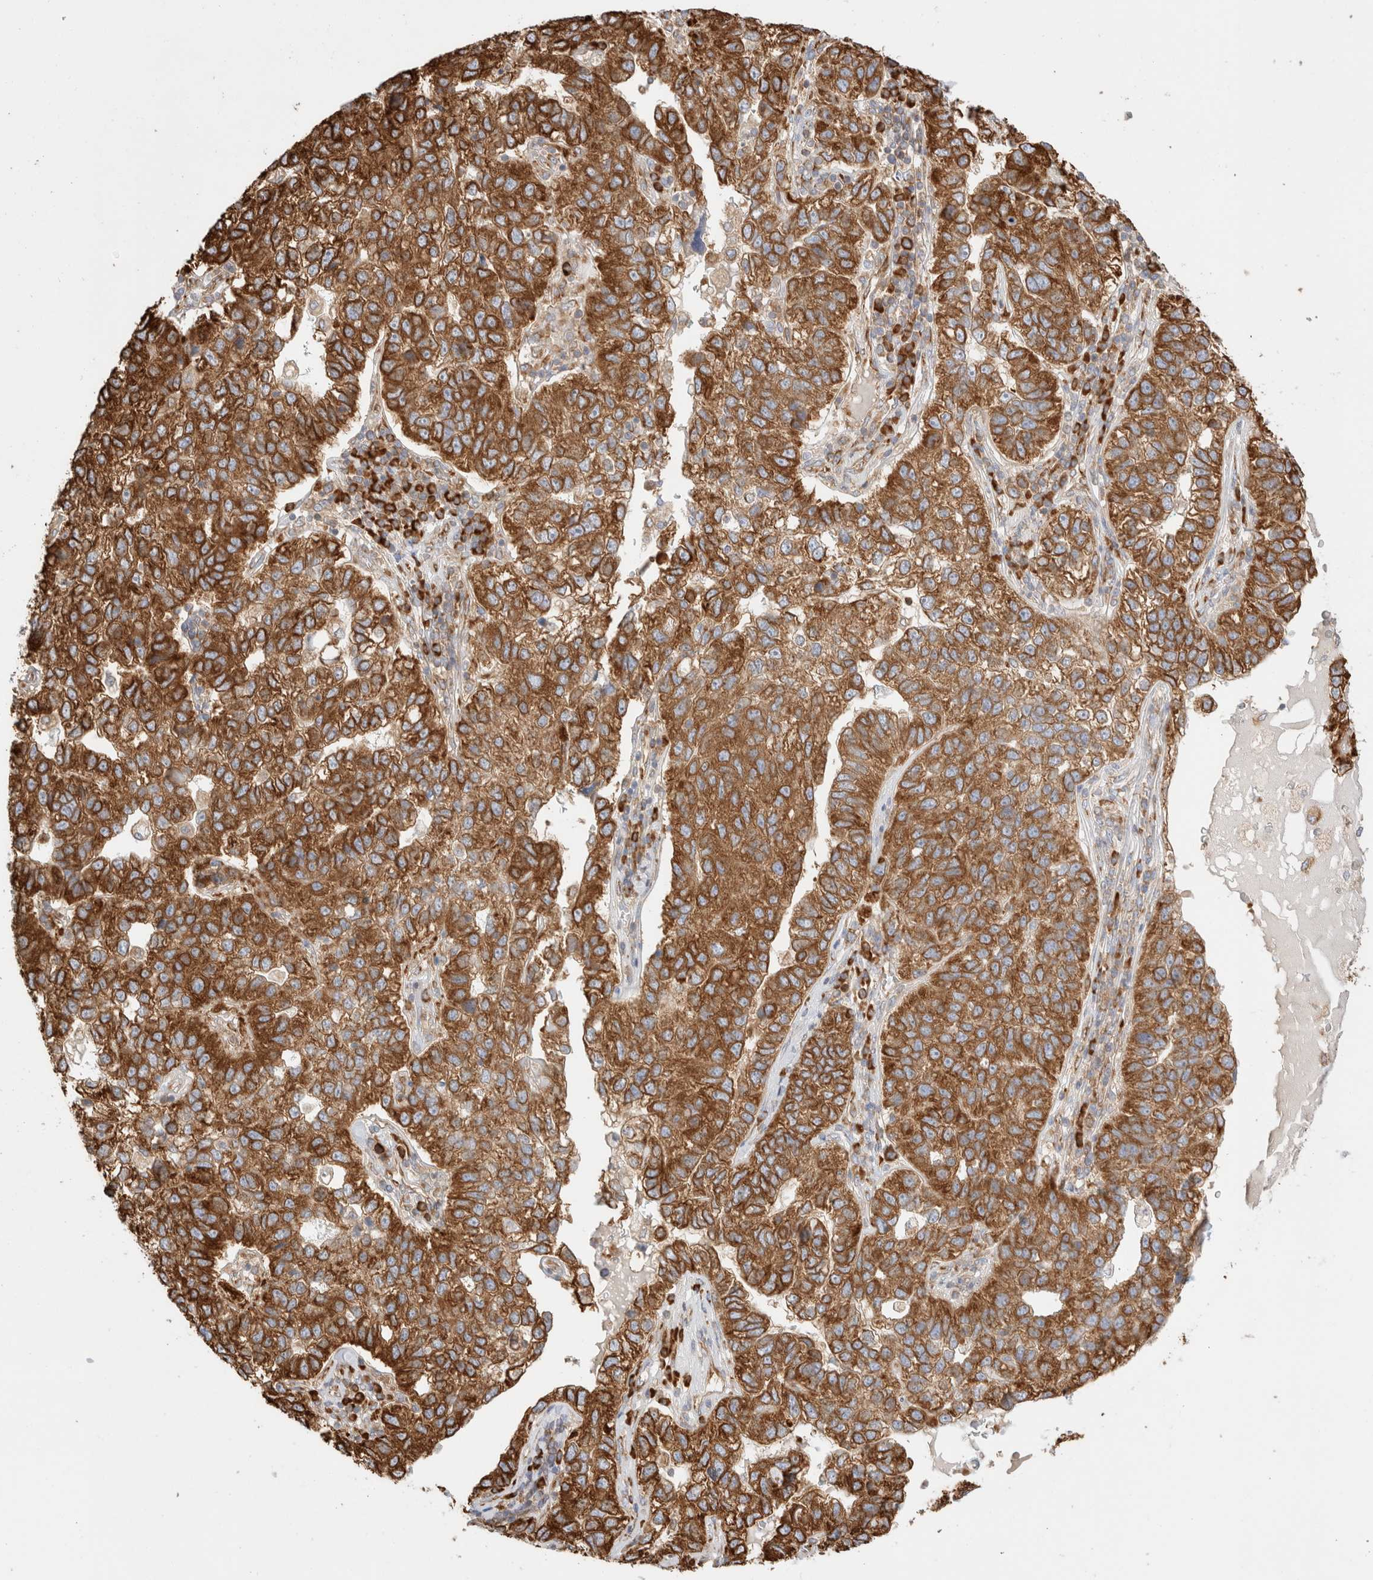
{"staining": {"intensity": "strong", "quantity": ">75%", "location": "cytoplasmic/membranous"}, "tissue": "pancreatic cancer", "cell_type": "Tumor cells", "image_type": "cancer", "snomed": [{"axis": "morphology", "description": "Adenocarcinoma, NOS"}, {"axis": "topography", "description": "Pancreas"}], "caption": "Immunohistochemical staining of pancreatic adenocarcinoma displays high levels of strong cytoplasmic/membranous expression in about >75% of tumor cells.", "gene": "ZC2HC1A", "patient": {"sex": "female", "age": 61}}